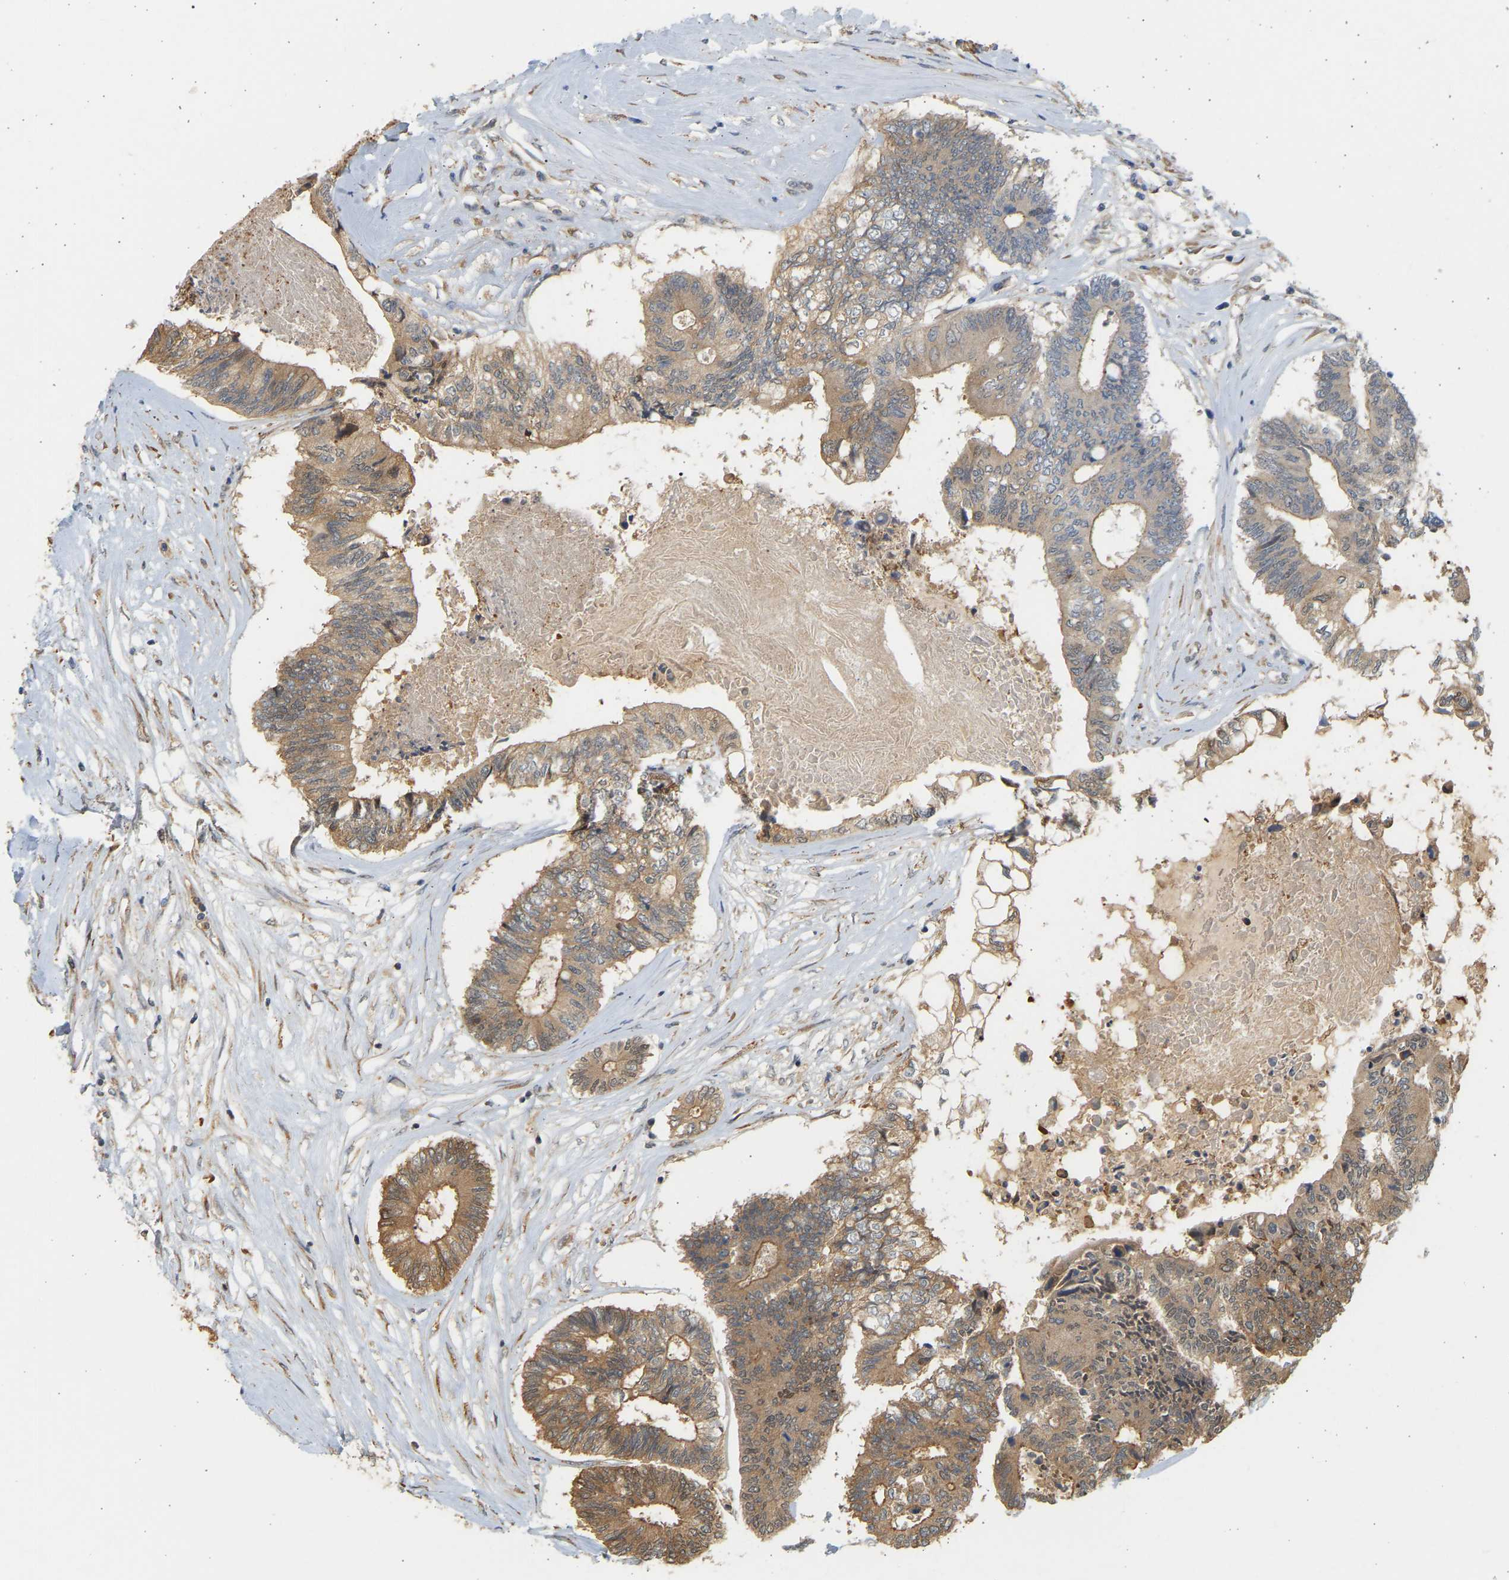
{"staining": {"intensity": "moderate", "quantity": ">75%", "location": "cytoplasmic/membranous"}, "tissue": "colorectal cancer", "cell_type": "Tumor cells", "image_type": "cancer", "snomed": [{"axis": "morphology", "description": "Adenocarcinoma, NOS"}, {"axis": "topography", "description": "Rectum"}], "caption": "Protein analysis of colorectal cancer (adenocarcinoma) tissue shows moderate cytoplasmic/membranous positivity in approximately >75% of tumor cells. Nuclei are stained in blue.", "gene": "B4GALT6", "patient": {"sex": "male", "age": 63}}